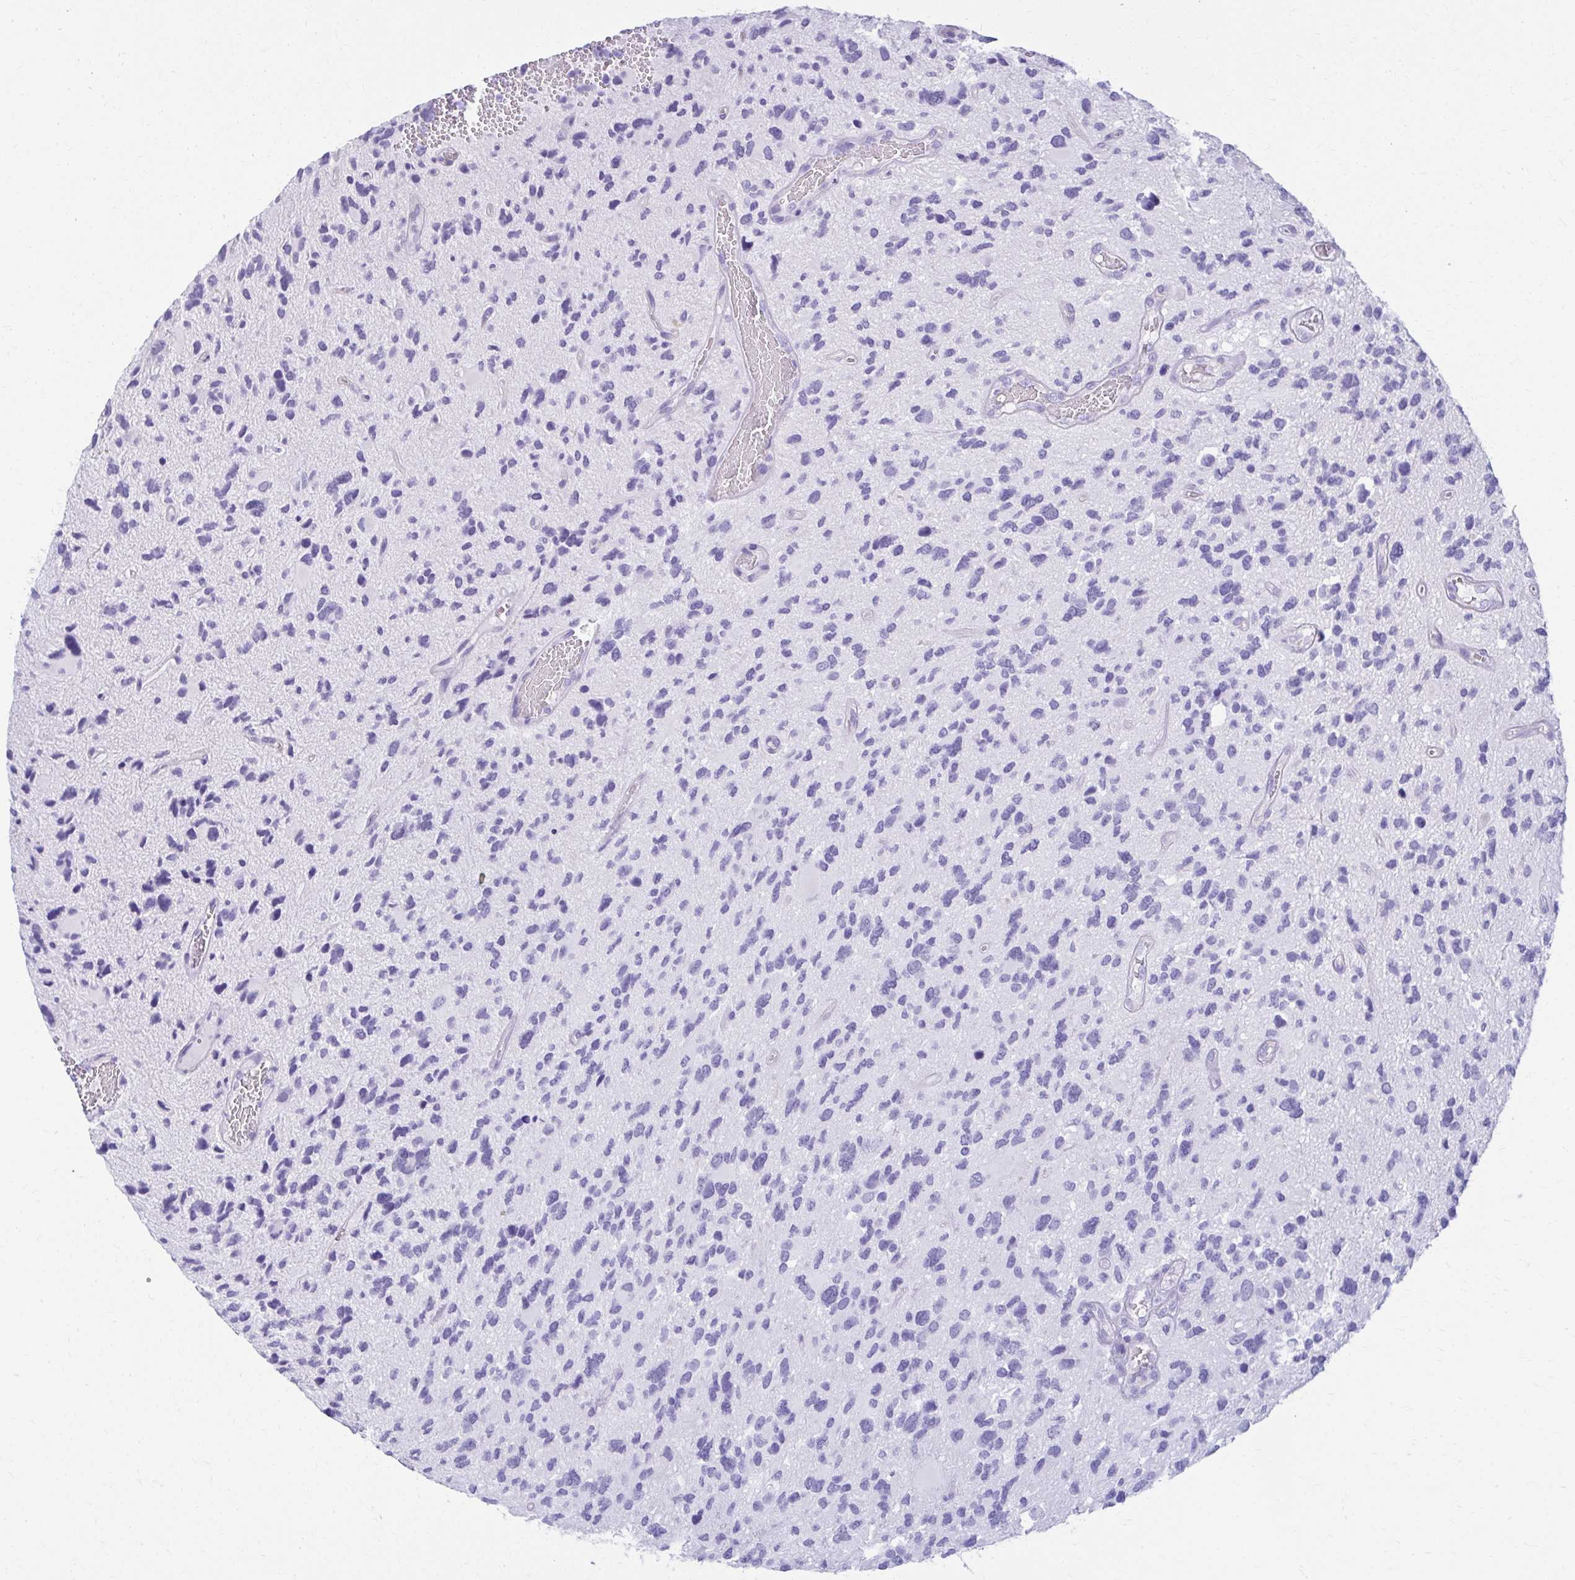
{"staining": {"intensity": "negative", "quantity": "none", "location": "none"}, "tissue": "glioma", "cell_type": "Tumor cells", "image_type": "cancer", "snomed": [{"axis": "morphology", "description": "Glioma, malignant, High grade"}, {"axis": "topography", "description": "Brain"}], "caption": "High magnification brightfield microscopy of malignant glioma (high-grade) stained with DAB (3,3'-diaminobenzidine) (brown) and counterstained with hematoxylin (blue): tumor cells show no significant staining.", "gene": "ATP4B", "patient": {"sex": "female", "age": 11}}